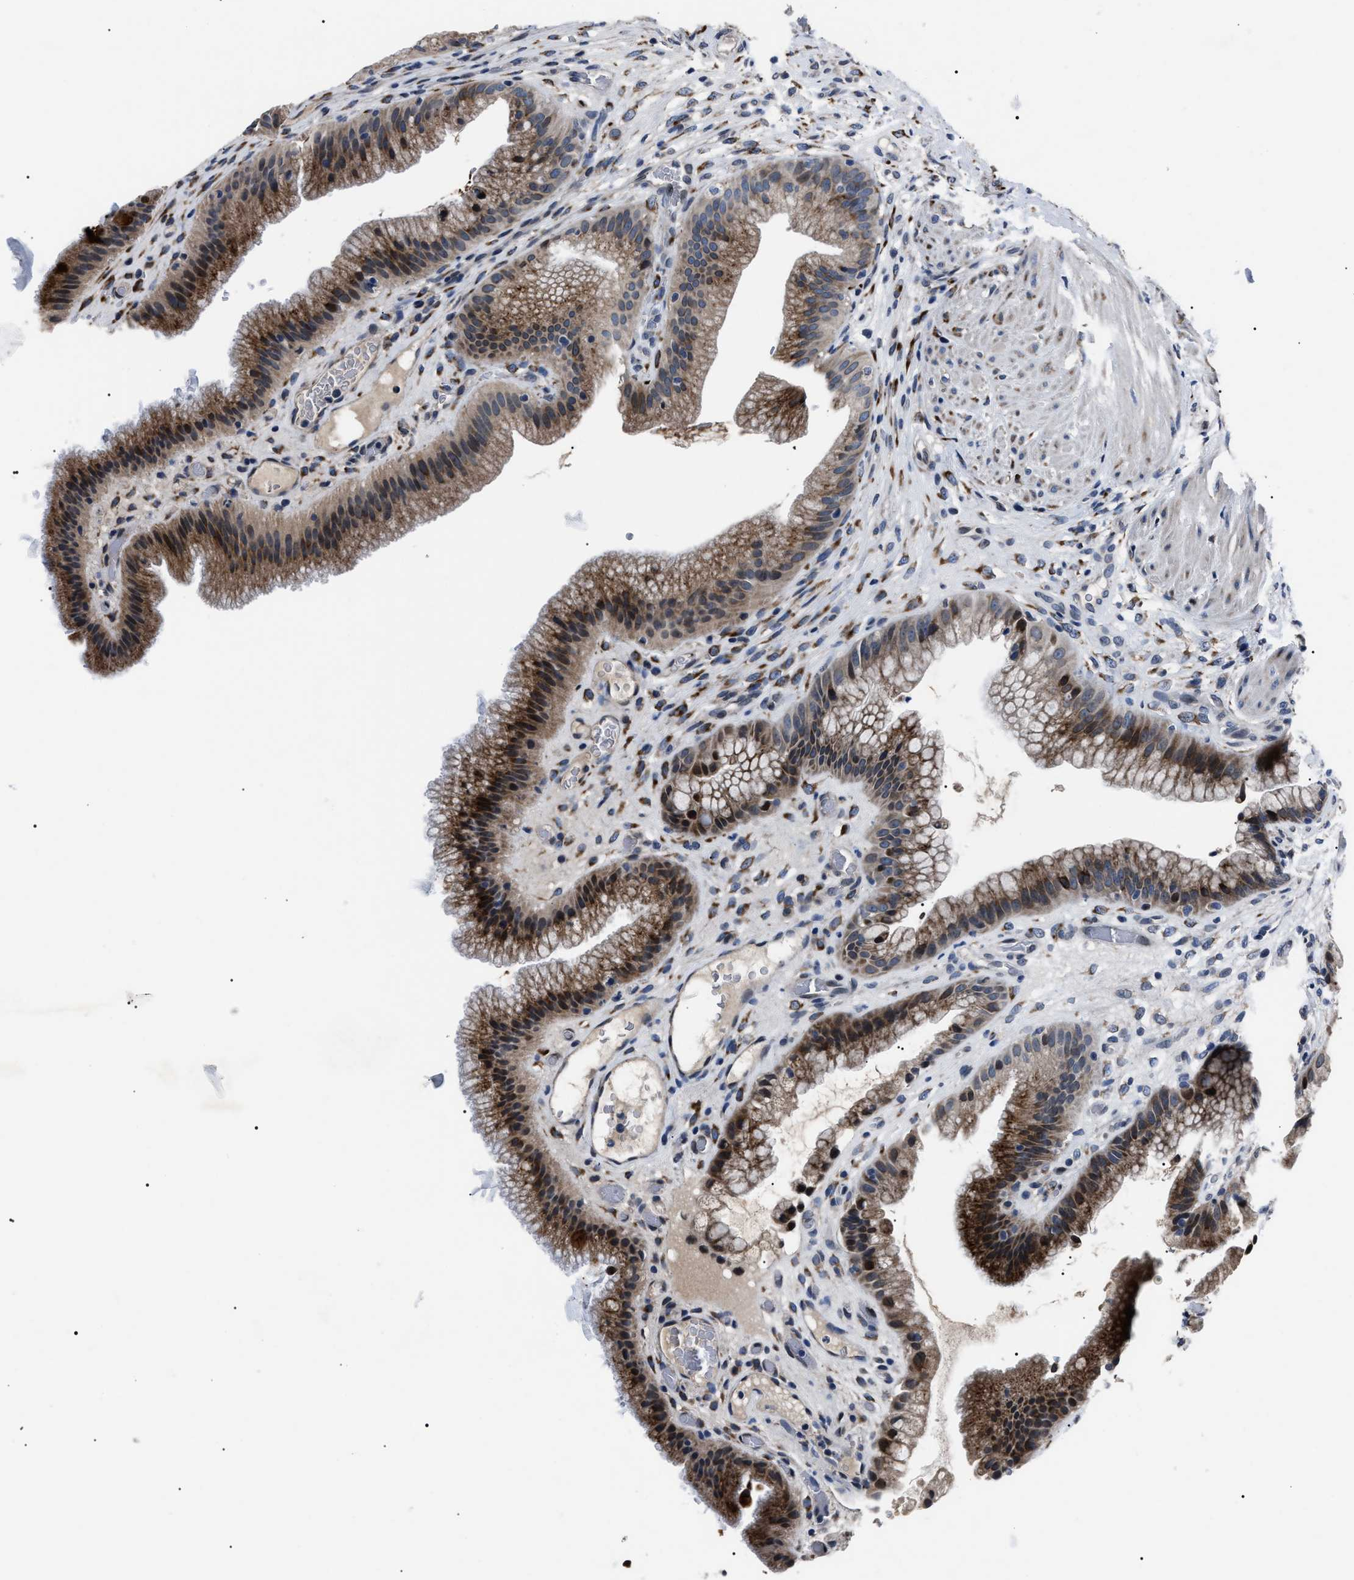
{"staining": {"intensity": "strong", "quantity": ">75%", "location": "cytoplasmic/membranous"}, "tissue": "gallbladder", "cell_type": "Glandular cells", "image_type": "normal", "snomed": [{"axis": "morphology", "description": "Normal tissue, NOS"}, {"axis": "topography", "description": "Gallbladder"}], "caption": "A histopathology image of human gallbladder stained for a protein displays strong cytoplasmic/membranous brown staining in glandular cells. (DAB = brown stain, brightfield microscopy at high magnification).", "gene": "LRRC14", "patient": {"sex": "male", "age": 49}}